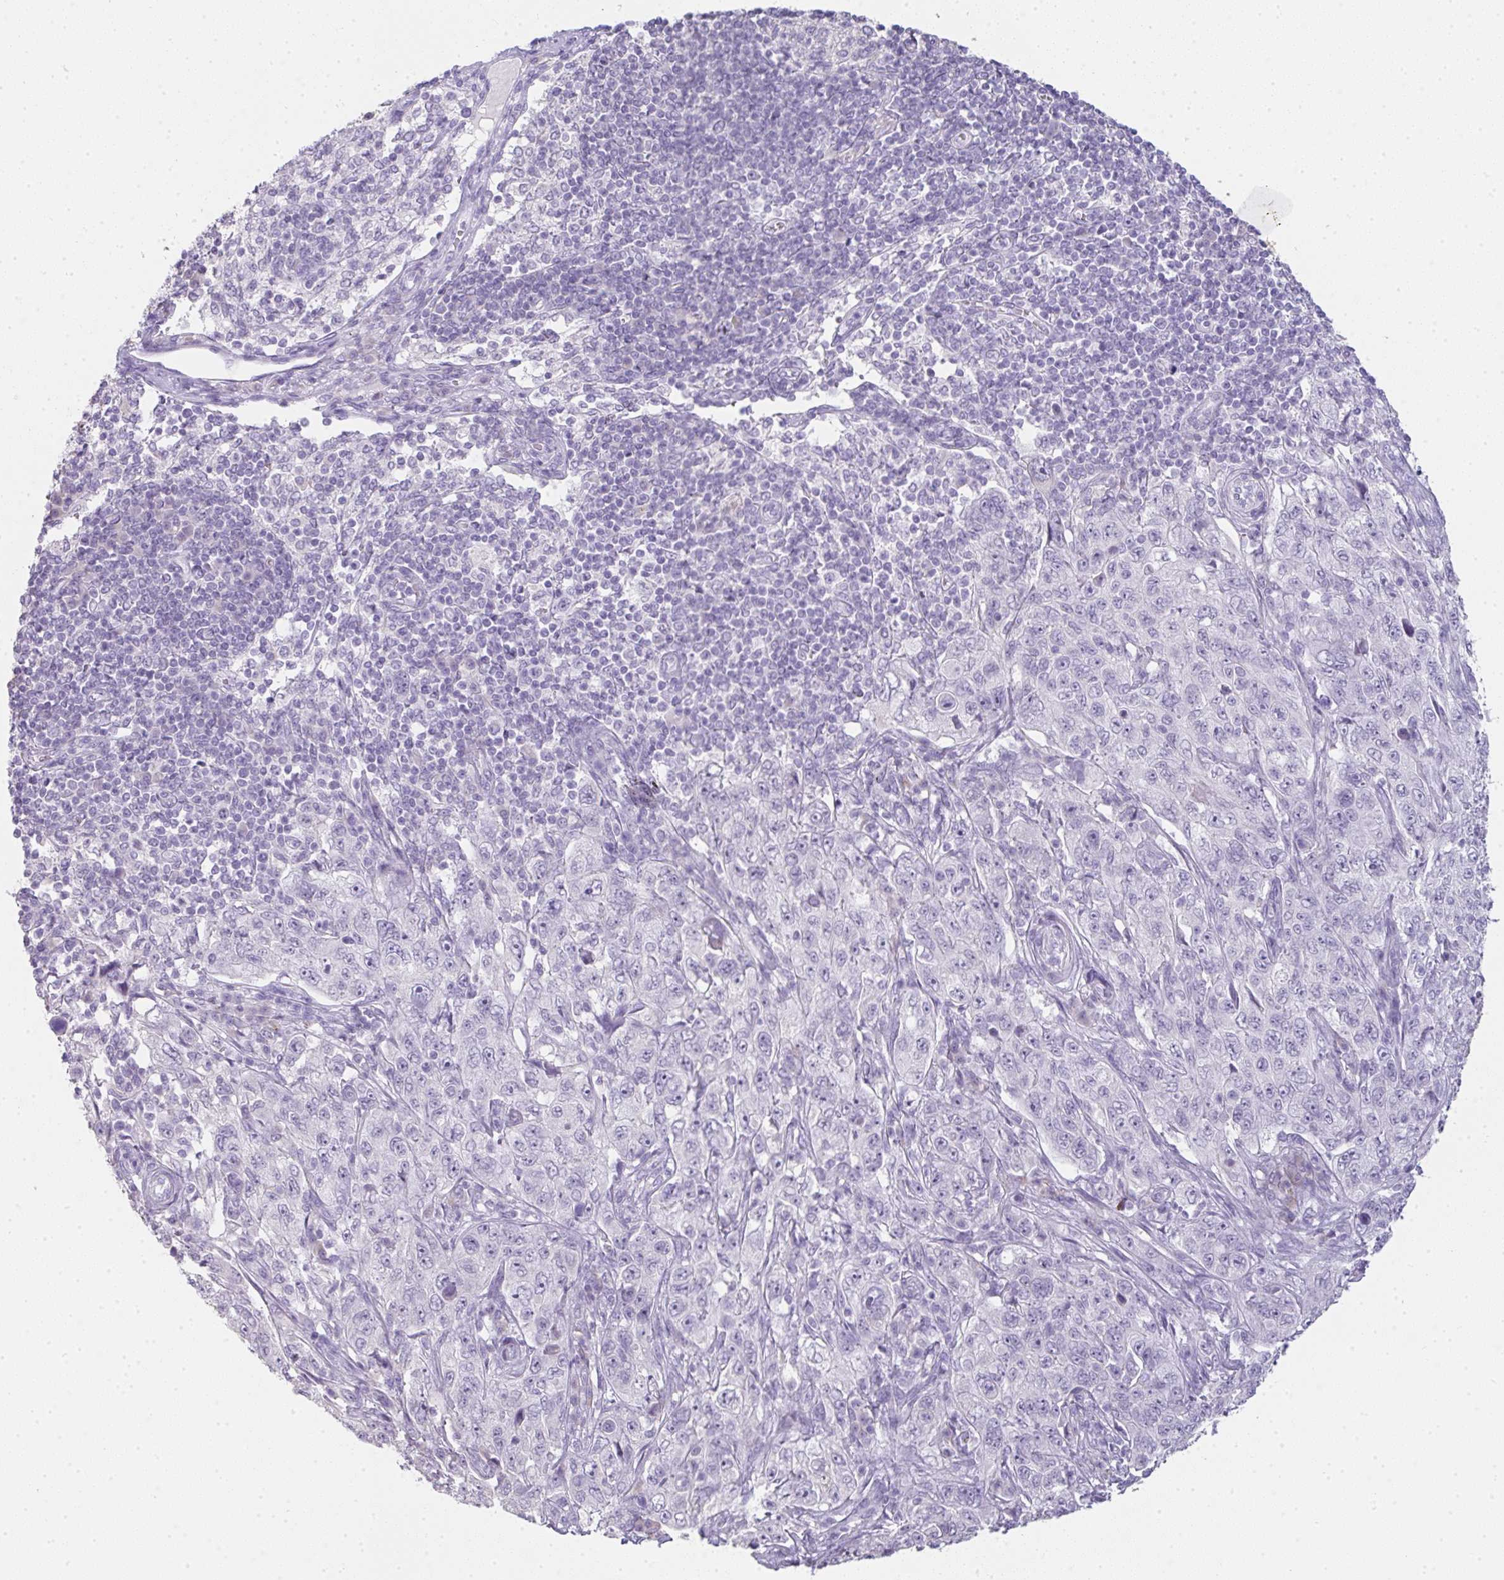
{"staining": {"intensity": "negative", "quantity": "none", "location": "none"}, "tissue": "pancreatic cancer", "cell_type": "Tumor cells", "image_type": "cancer", "snomed": [{"axis": "morphology", "description": "Adenocarcinoma, NOS"}, {"axis": "topography", "description": "Pancreas"}], "caption": "Tumor cells show no significant protein expression in pancreatic adenocarcinoma. (IHC, brightfield microscopy, high magnification).", "gene": "LPAR4", "patient": {"sex": "male", "age": 68}}